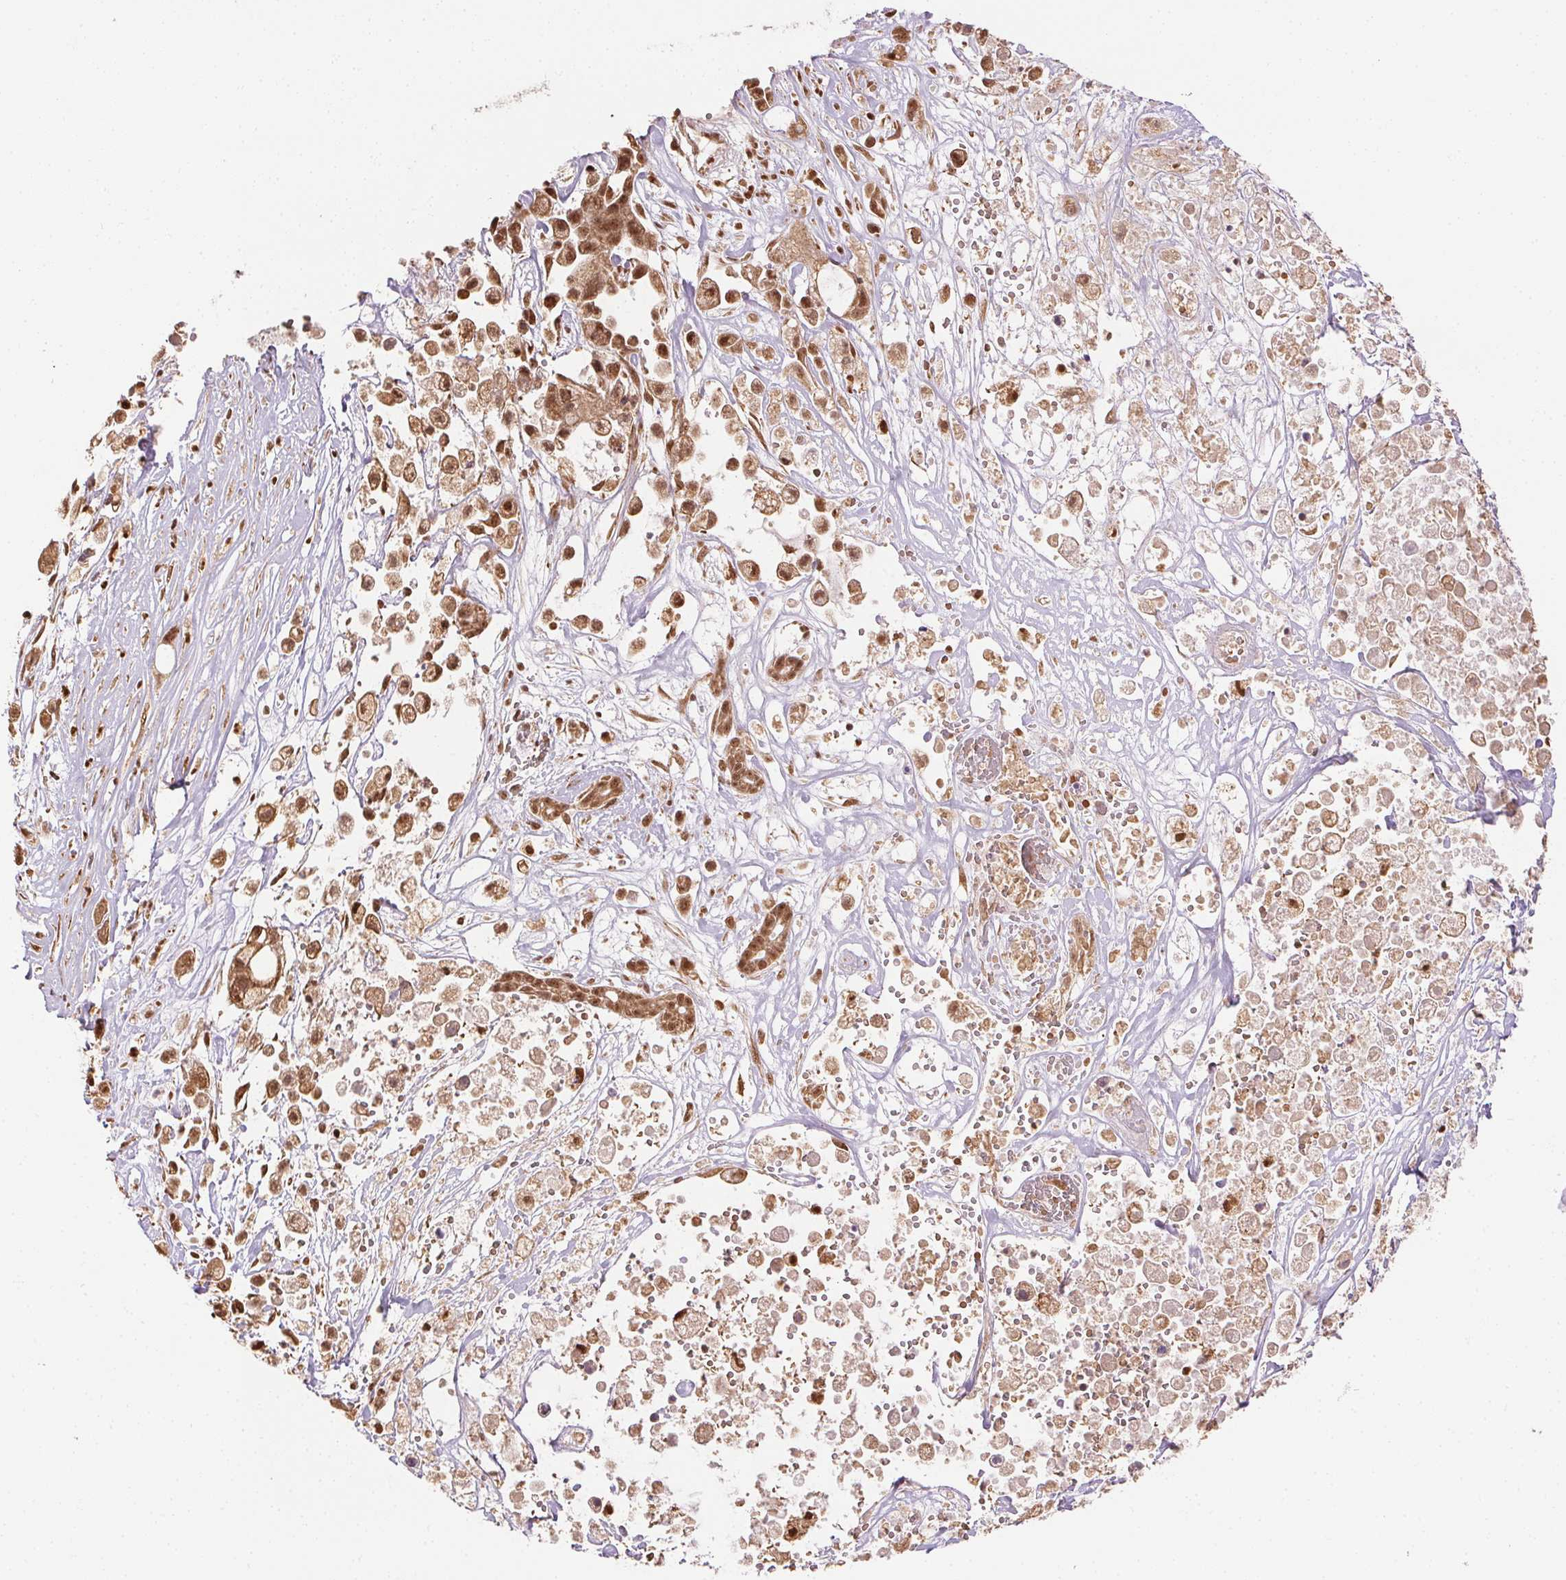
{"staining": {"intensity": "moderate", "quantity": ">75%", "location": "cytoplasmic/membranous,nuclear"}, "tissue": "pancreatic cancer", "cell_type": "Tumor cells", "image_type": "cancer", "snomed": [{"axis": "morphology", "description": "Adenocarcinoma, NOS"}, {"axis": "topography", "description": "Pancreas"}], "caption": "Pancreatic cancer (adenocarcinoma) stained for a protein (brown) reveals moderate cytoplasmic/membranous and nuclear positive expression in about >75% of tumor cells.", "gene": "TREML4", "patient": {"sex": "male", "age": 44}}